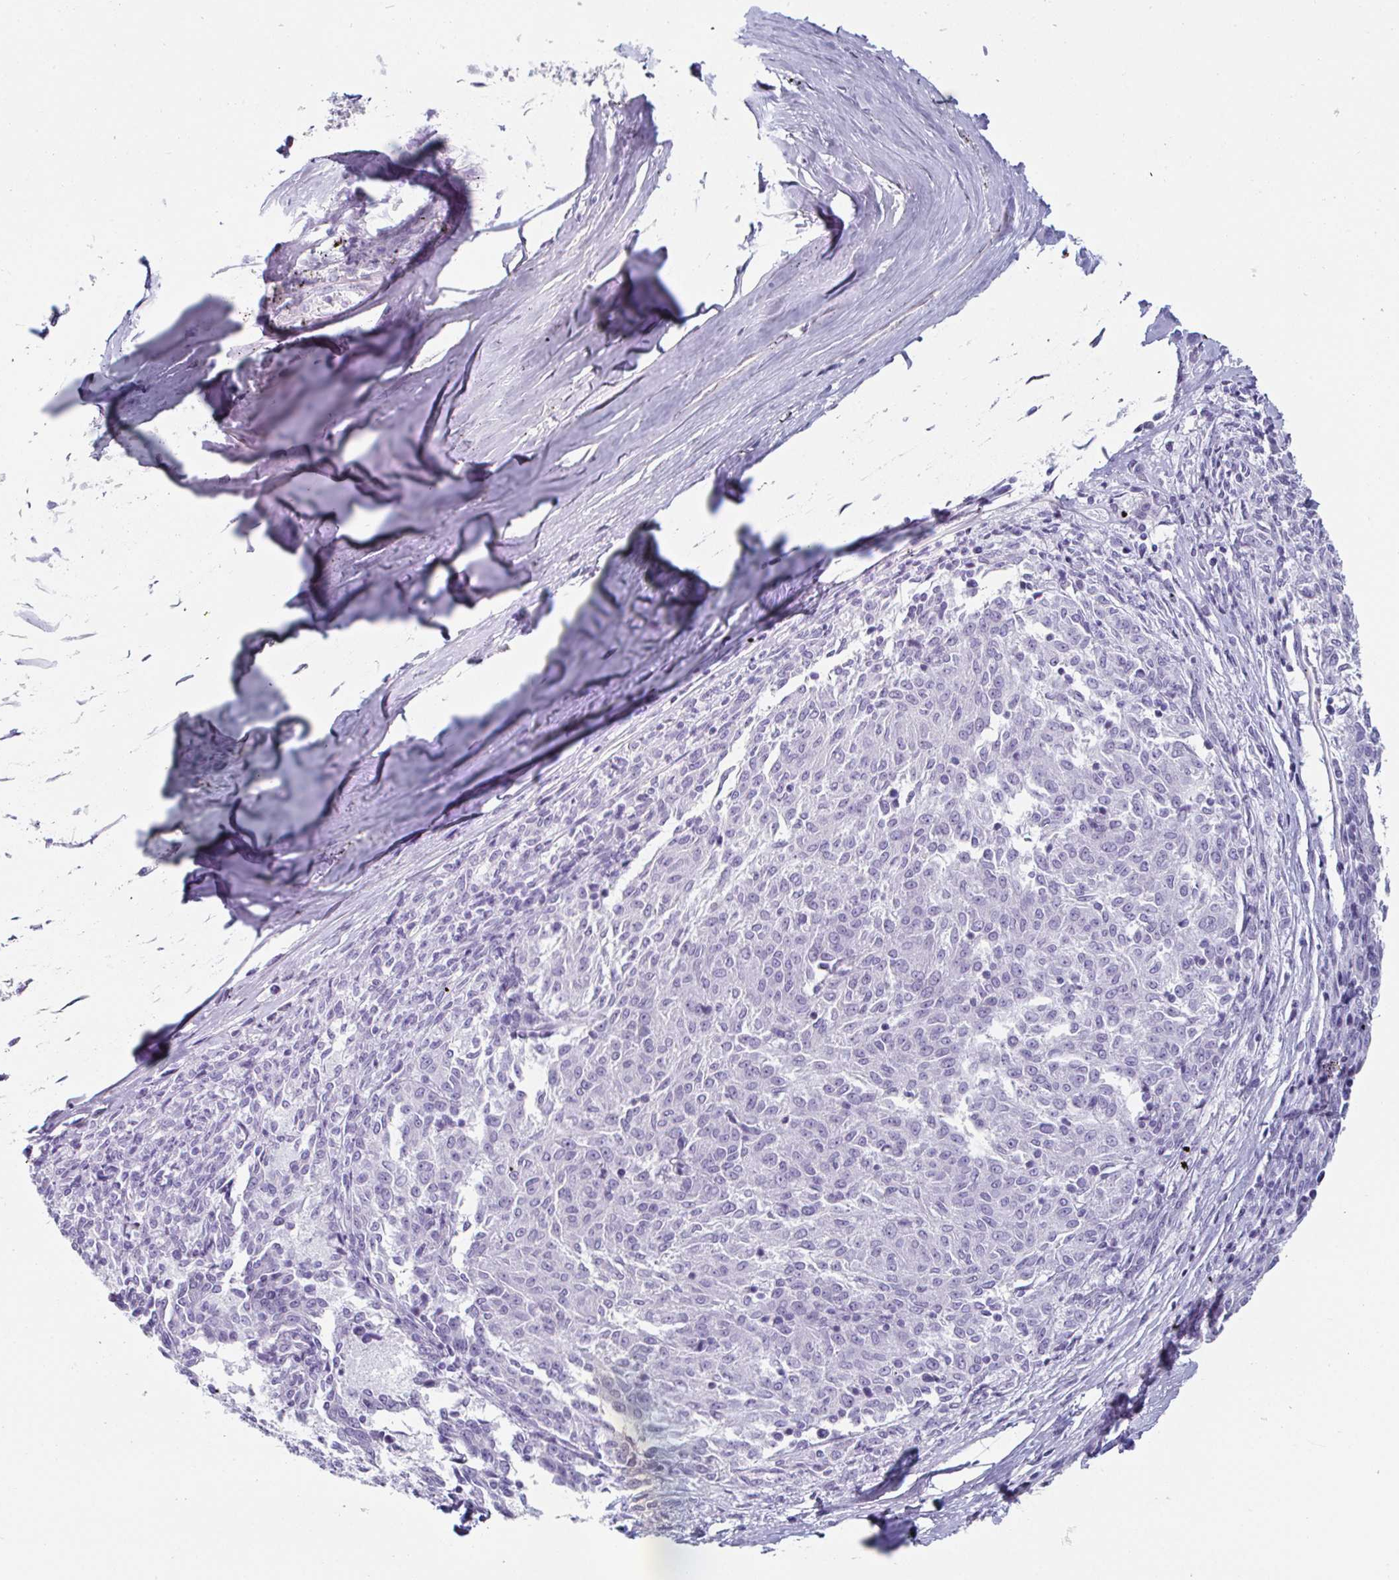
{"staining": {"intensity": "negative", "quantity": "none", "location": "none"}, "tissue": "melanoma", "cell_type": "Tumor cells", "image_type": "cancer", "snomed": [{"axis": "morphology", "description": "Malignant melanoma, NOS"}, {"axis": "topography", "description": "Skin"}], "caption": "High magnification brightfield microscopy of melanoma stained with DAB (3,3'-diaminobenzidine) (brown) and counterstained with hematoxylin (blue): tumor cells show no significant expression.", "gene": "CREG2", "patient": {"sex": "female", "age": 72}}